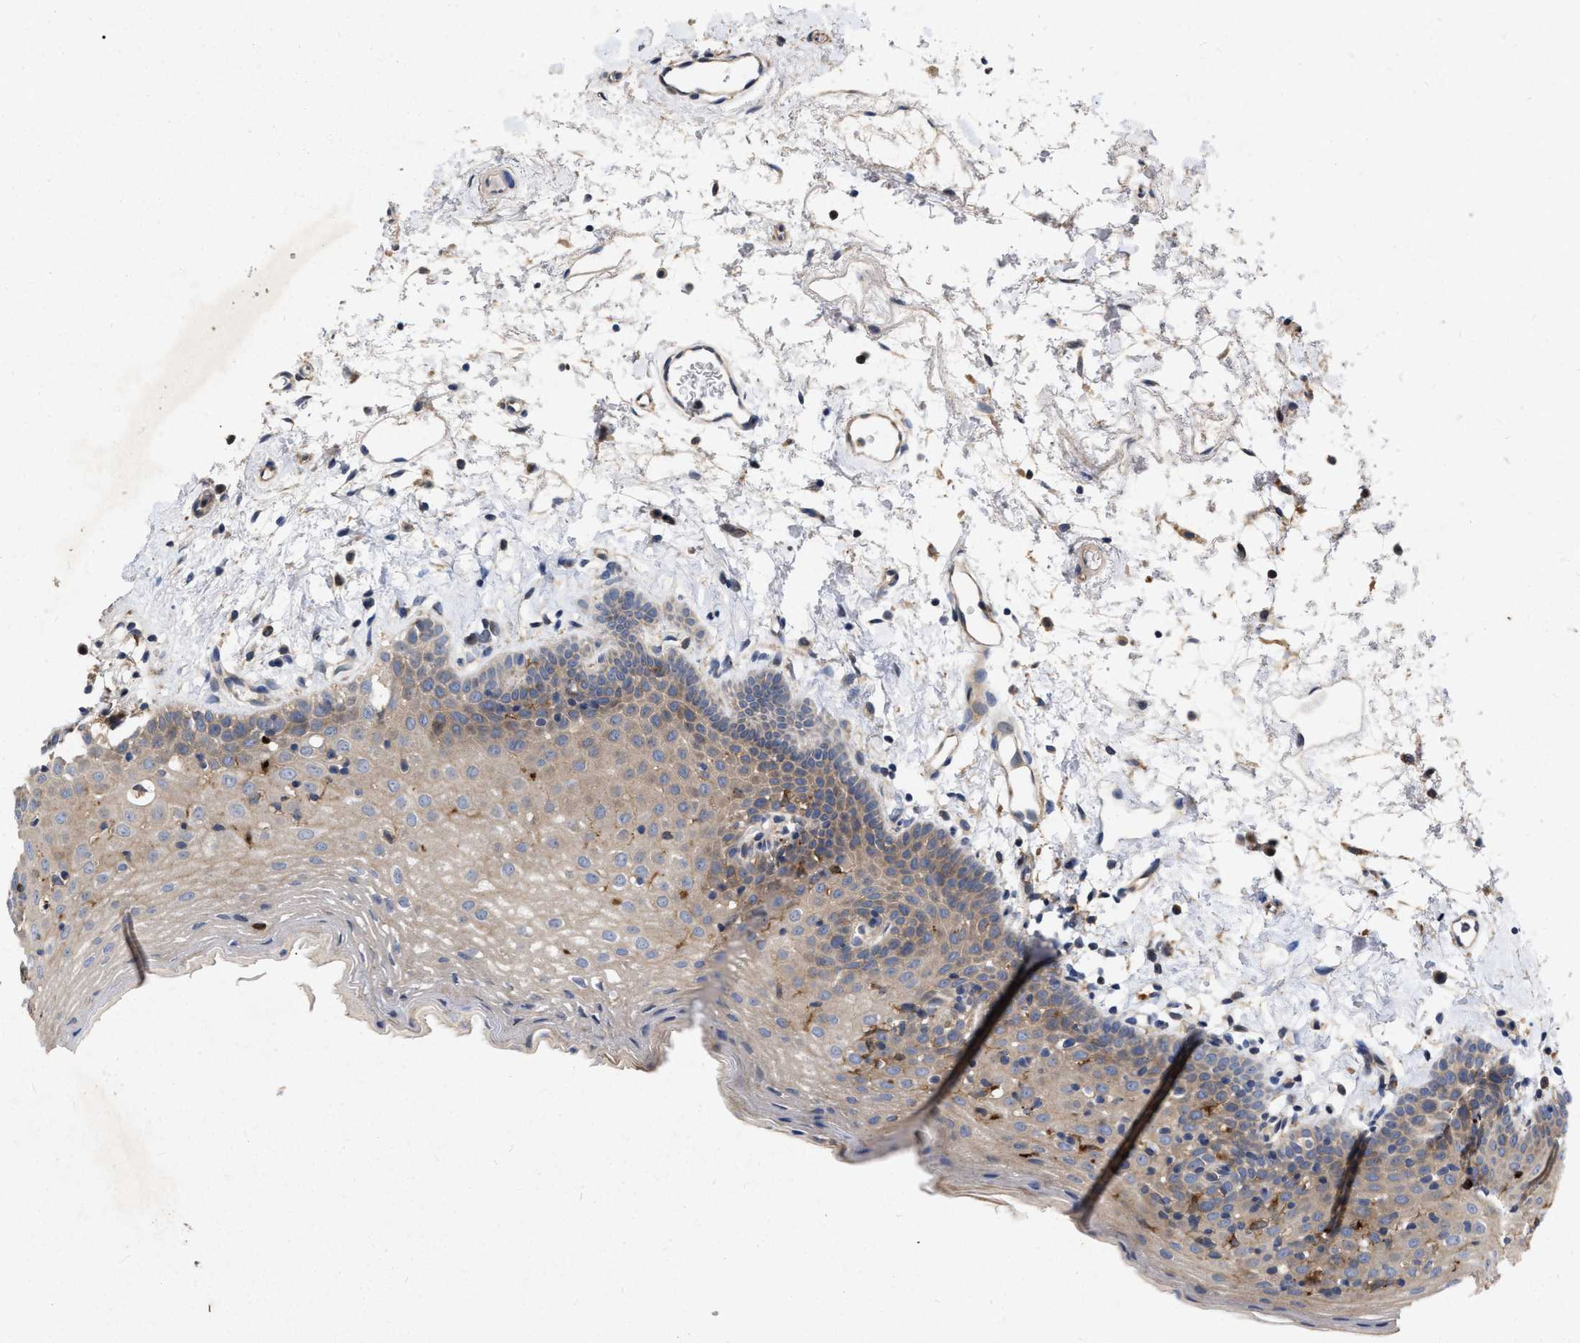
{"staining": {"intensity": "moderate", "quantity": "25%-75%", "location": "cytoplasmic/membranous"}, "tissue": "oral mucosa", "cell_type": "Squamous epithelial cells", "image_type": "normal", "snomed": [{"axis": "morphology", "description": "Normal tissue, NOS"}, {"axis": "topography", "description": "Oral tissue"}], "caption": "The photomicrograph demonstrates staining of unremarkable oral mucosa, revealing moderate cytoplasmic/membranous protein staining (brown color) within squamous epithelial cells. Nuclei are stained in blue.", "gene": "CDKN2C", "patient": {"sex": "male", "age": 66}}